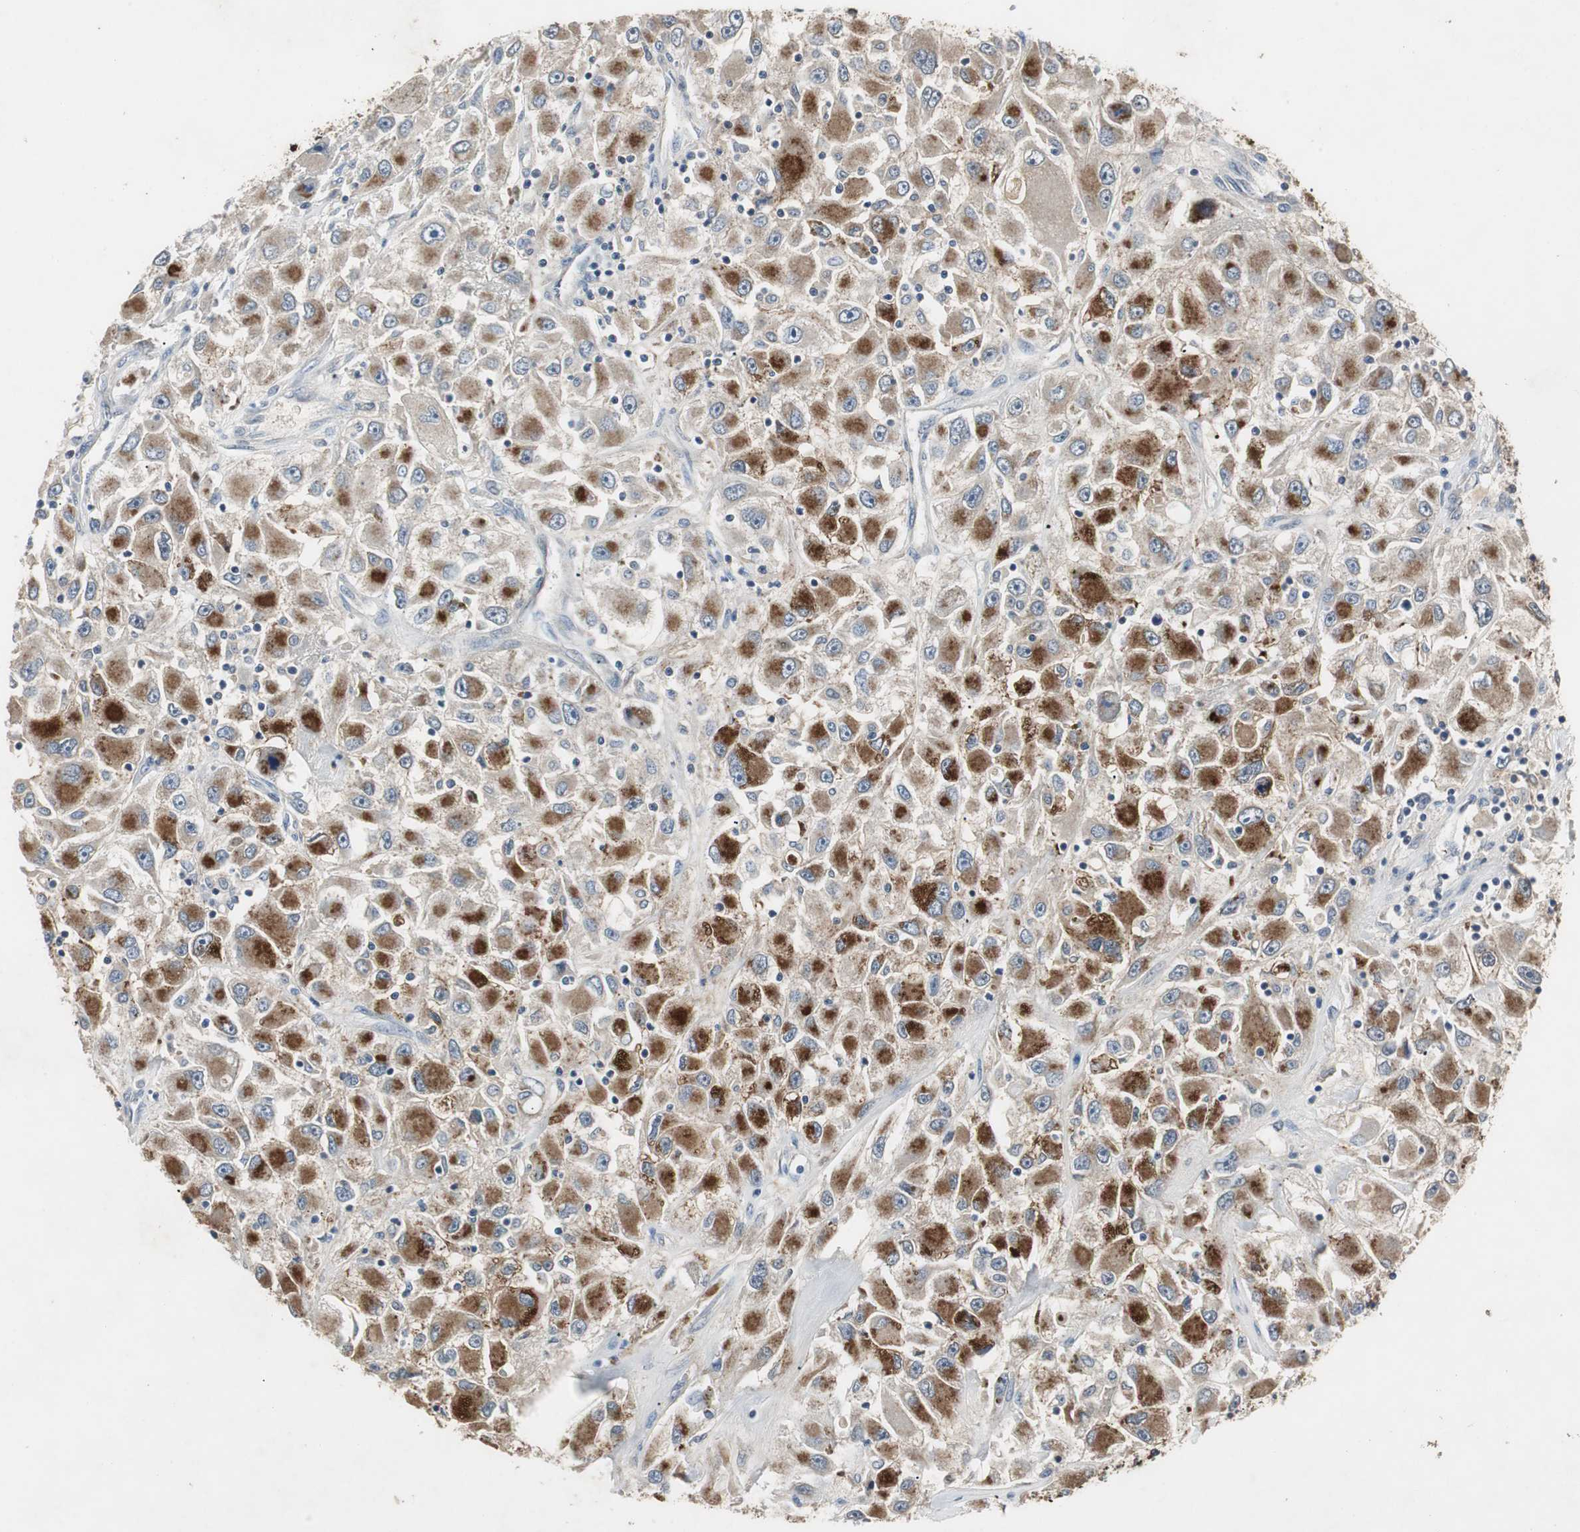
{"staining": {"intensity": "strong", "quantity": ">75%", "location": "cytoplasmic/membranous"}, "tissue": "renal cancer", "cell_type": "Tumor cells", "image_type": "cancer", "snomed": [{"axis": "morphology", "description": "Adenocarcinoma, NOS"}, {"axis": "topography", "description": "Kidney"}], "caption": "An IHC micrograph of tumor tissue is shown. Protein staining in brown shows strong cytoplasmic/membranous positivity in renal adenocarcinoma within tumor cells. (DAB IHC, brown staining for protein, blue staining for nuclei).", "gene": "PTPRN2", "patient": {"sex": "female", "age": 52}}